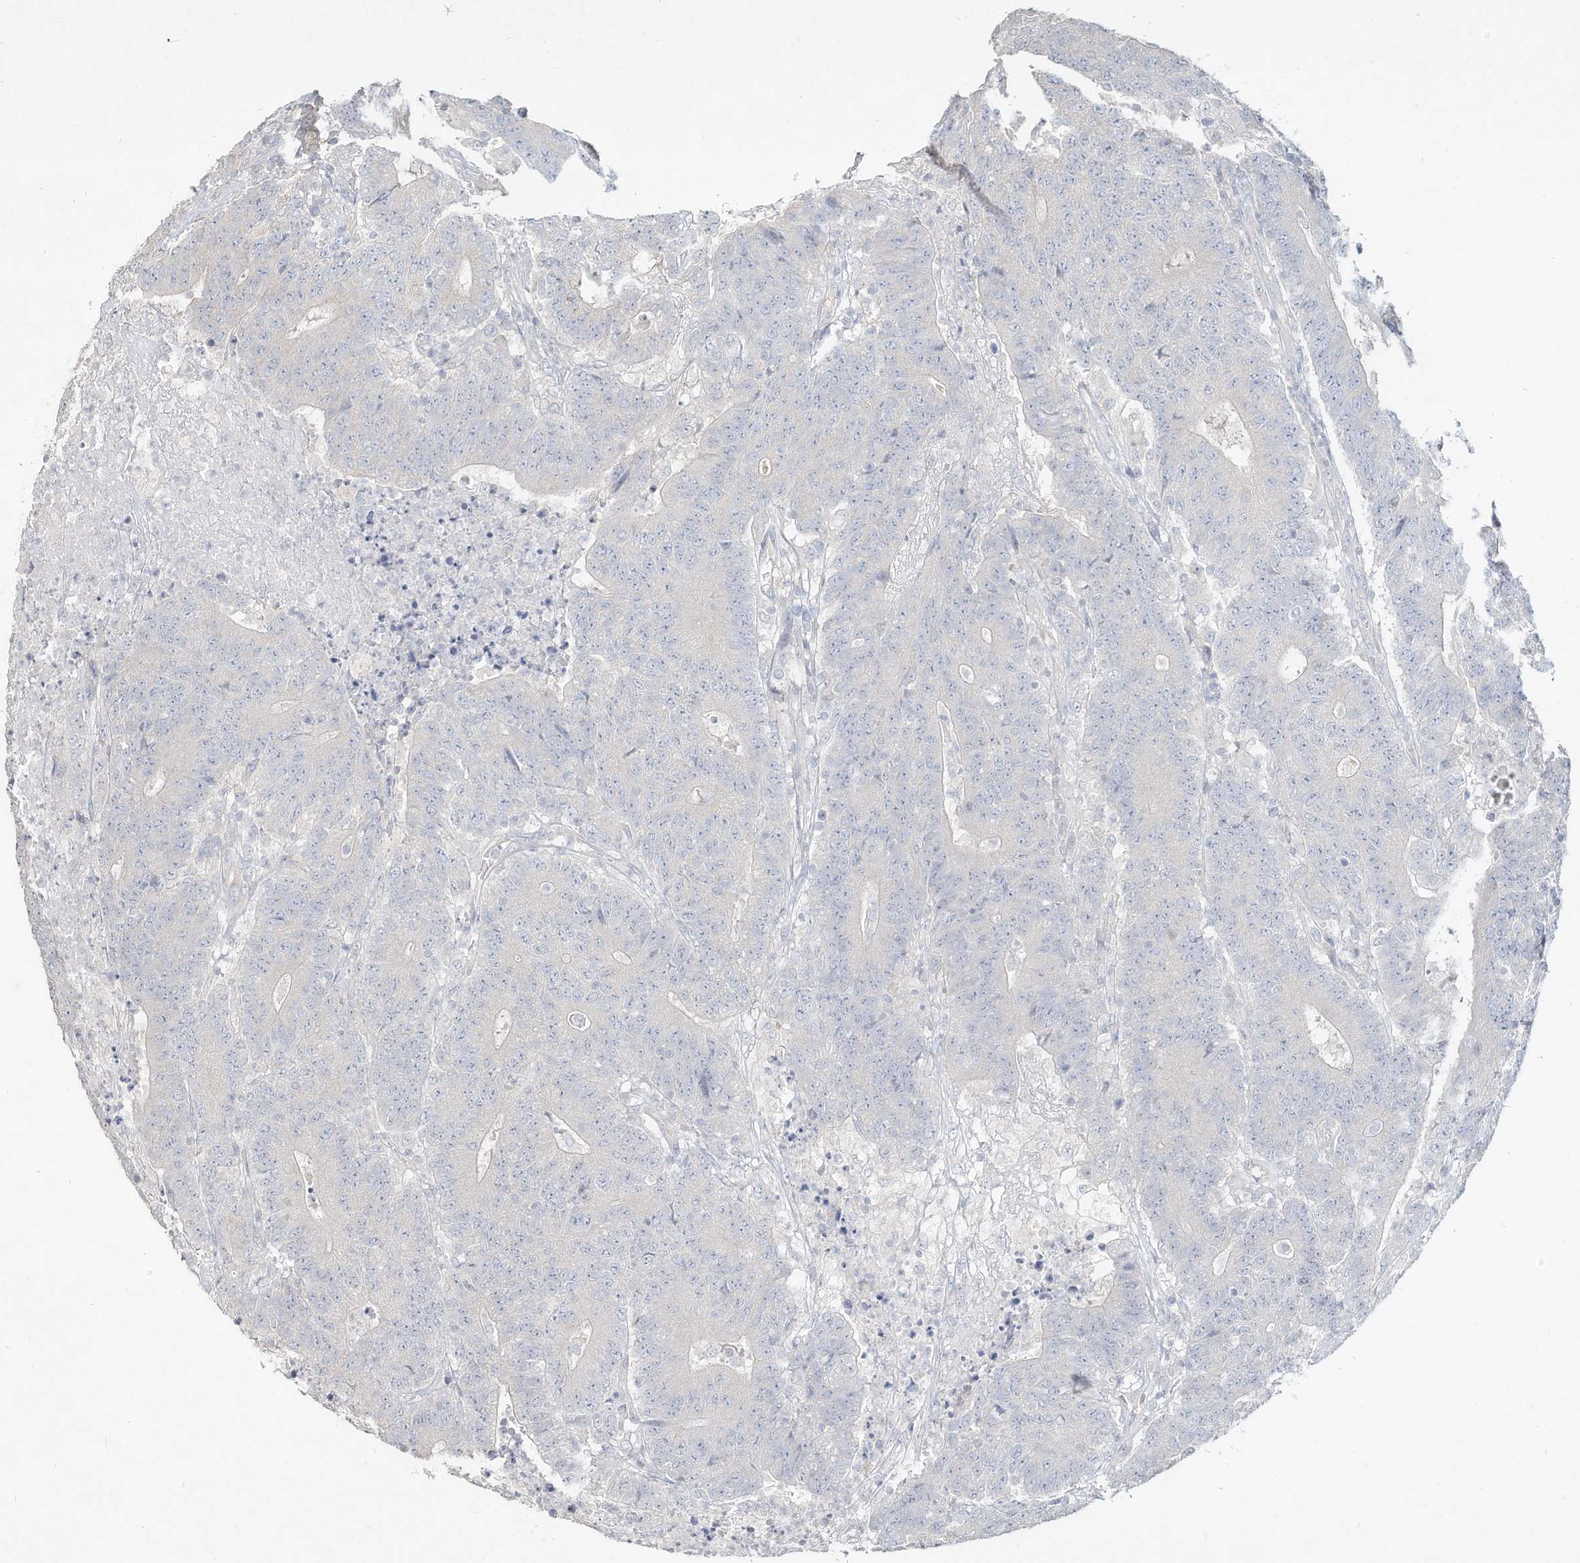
{"staining": {"intensity": "negative", "quantity": "none", "location": "none"}, "tissue": "colorectal cancer", "cell_type": "Tumor cells", "image_type": "cancer", "snomed": [{"axis": "morphology", "description": "Normal tissue, NOS"}, {"axis": "morphology", "description": "Adenocarcinoma, NOS"}, {"axis": "topography", "description": "Colon"}], "caption": "There is no significant expression in tumor cells of colorectal cancer (adenocarcinoma).", "gene": "DYNC1I2", "patient": {"sex": "female", "age": 75}}